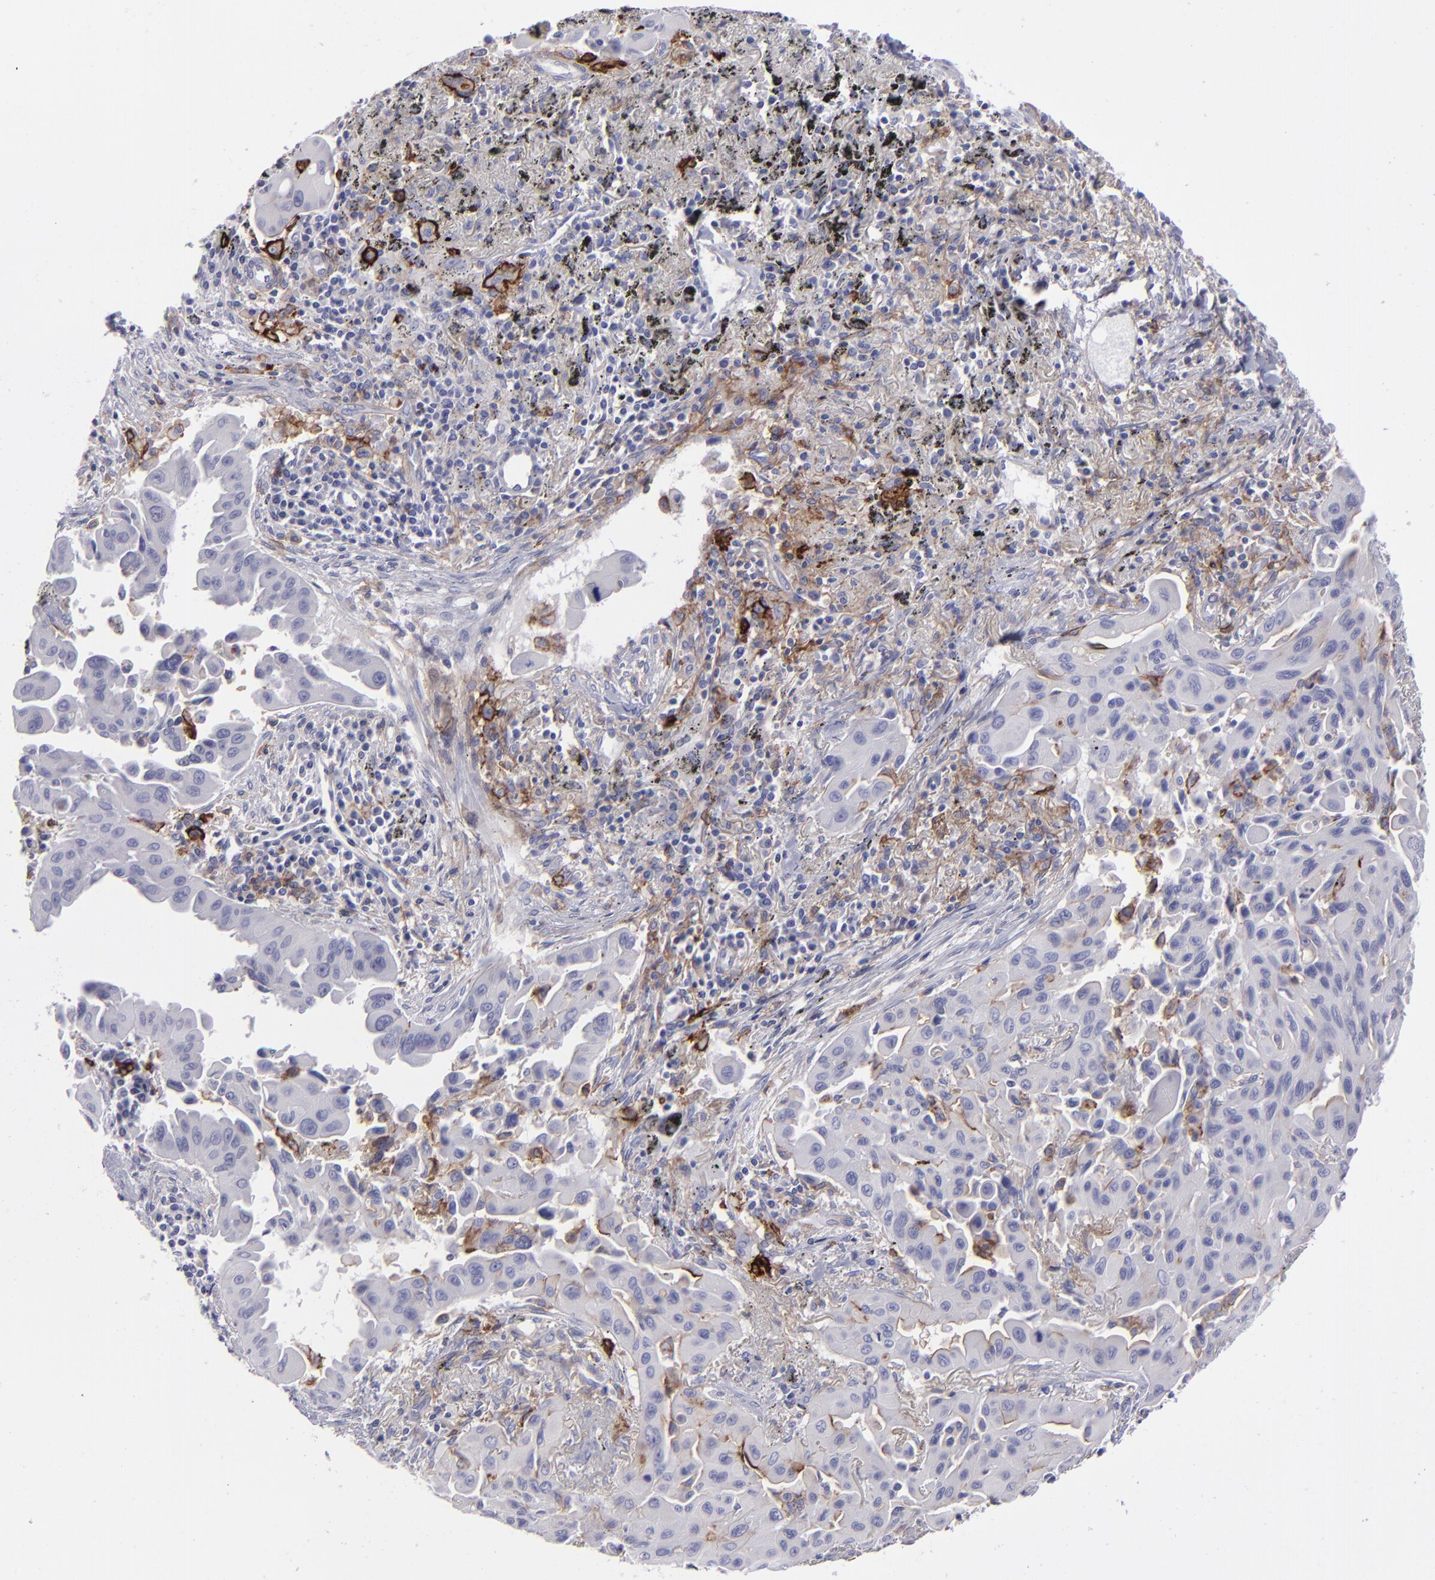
{"staining": {"intensity": "weak", "quantity": "<25%", "location": "cytoplasmic/membranous"}, "tissue": "lung cancer", "cell_type": "Tumor cells", "image_type": "cancer", "snomed": [{"axis": "morphology", "description": "Adenocarcinoma, NOS"}, {"axis": "topography", "description": "Lung"}], "caption": "A histopathology image of lung adenocarcinoma stained for a protein shows no brown staining in tumor cells.", "gene": "ANPEP", "patient": {"sex": "male", "age": 68}}